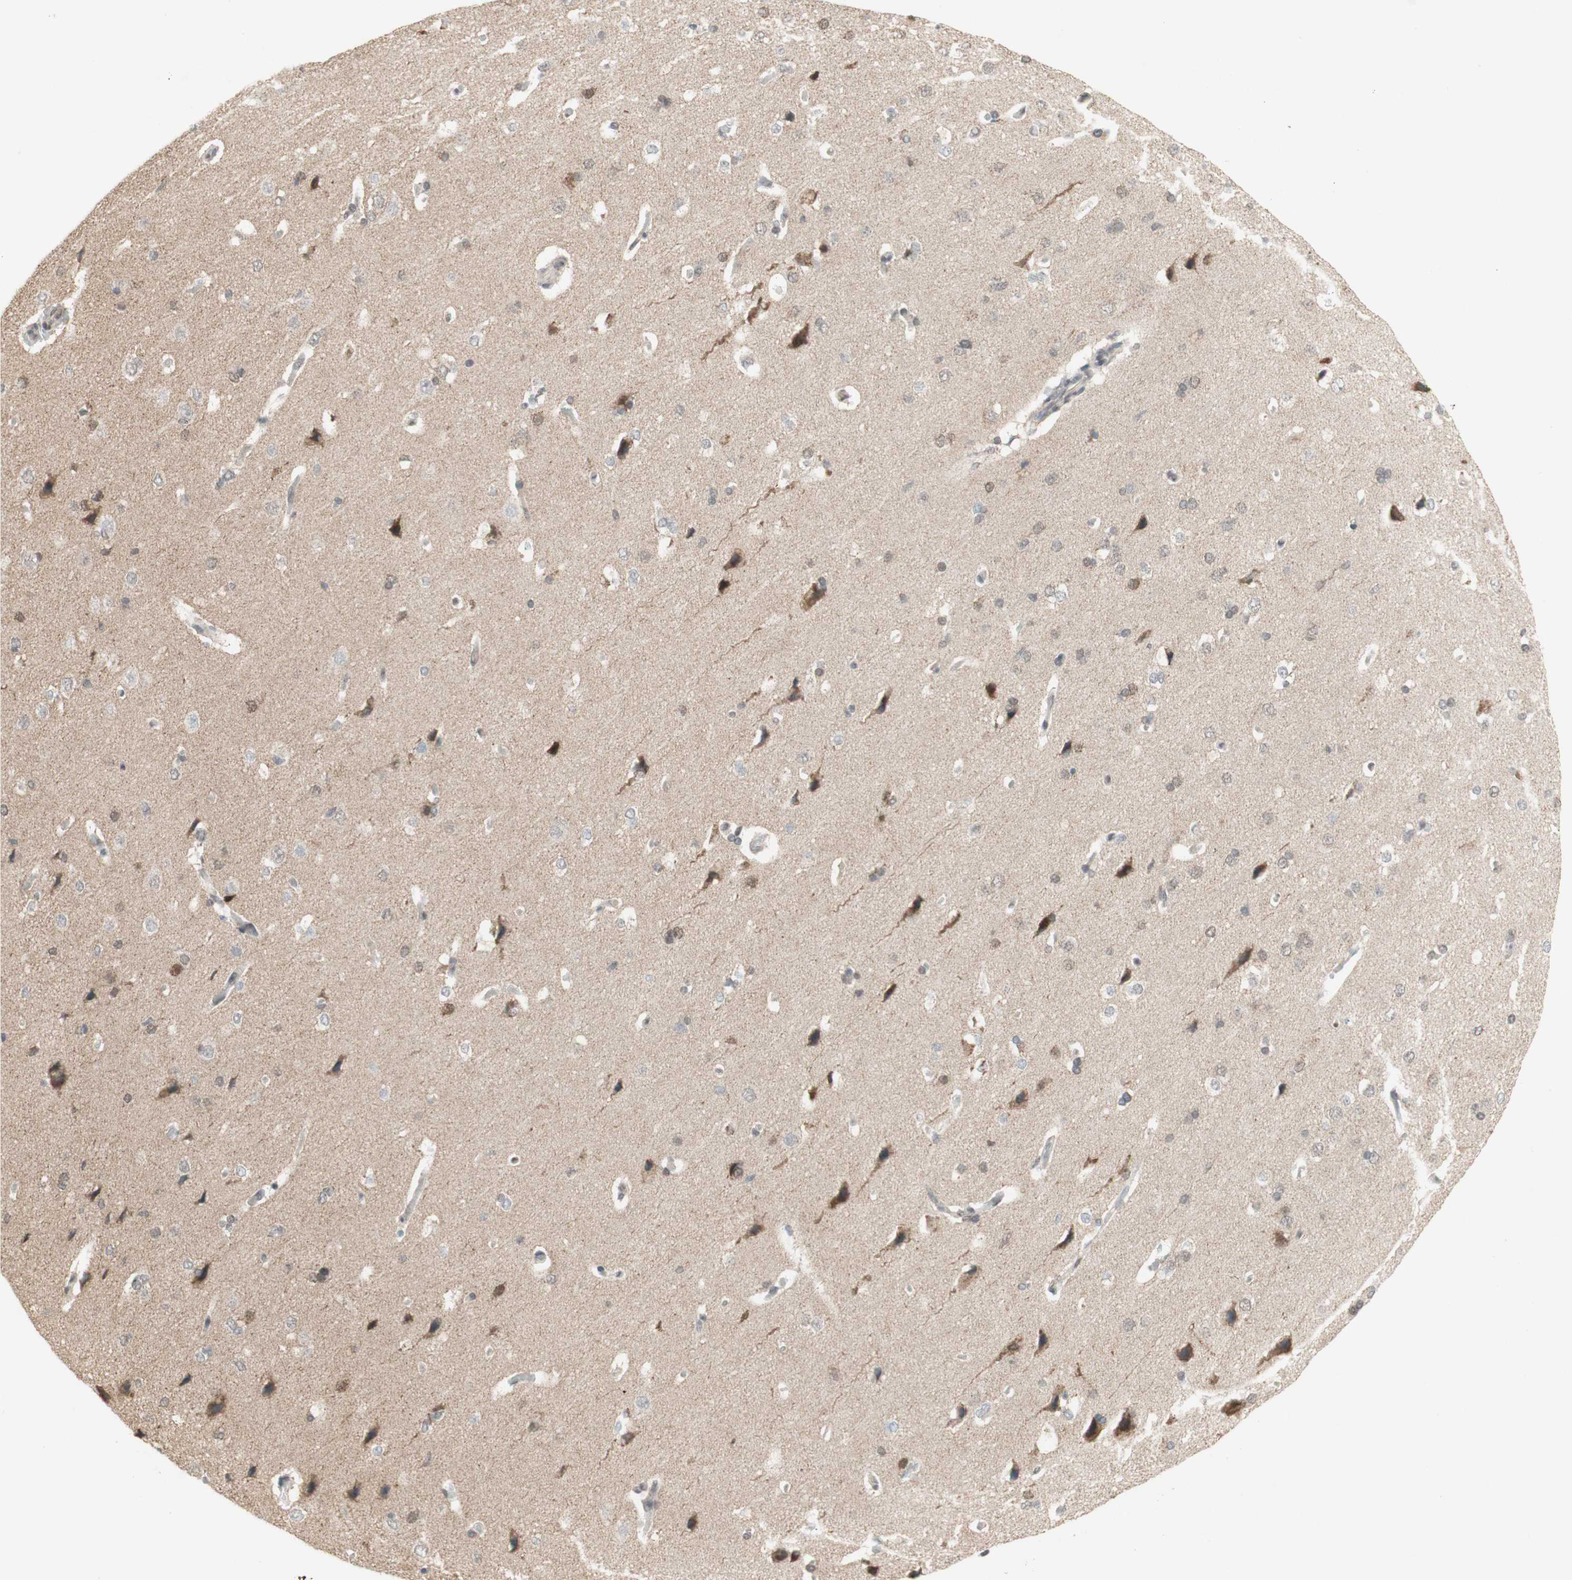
{"staining": {"intensity": "negative", "quantity": "none", "location": "none"}, "tissue": "cerebral cortex", "cell_type": "Endothelial cells", "image_type": "normal", "snomed": [{"axis": "morphology", "description": "Normal tissue, NOS"}, {"axis": "topography", "description": "Cerebral cortex"}], "caption": "The image demonstrates no staining of endothelial cells in benign cerebral cortex.", "gene": "DNMT3A", "patient": {"sex": "male", "age": 62}}